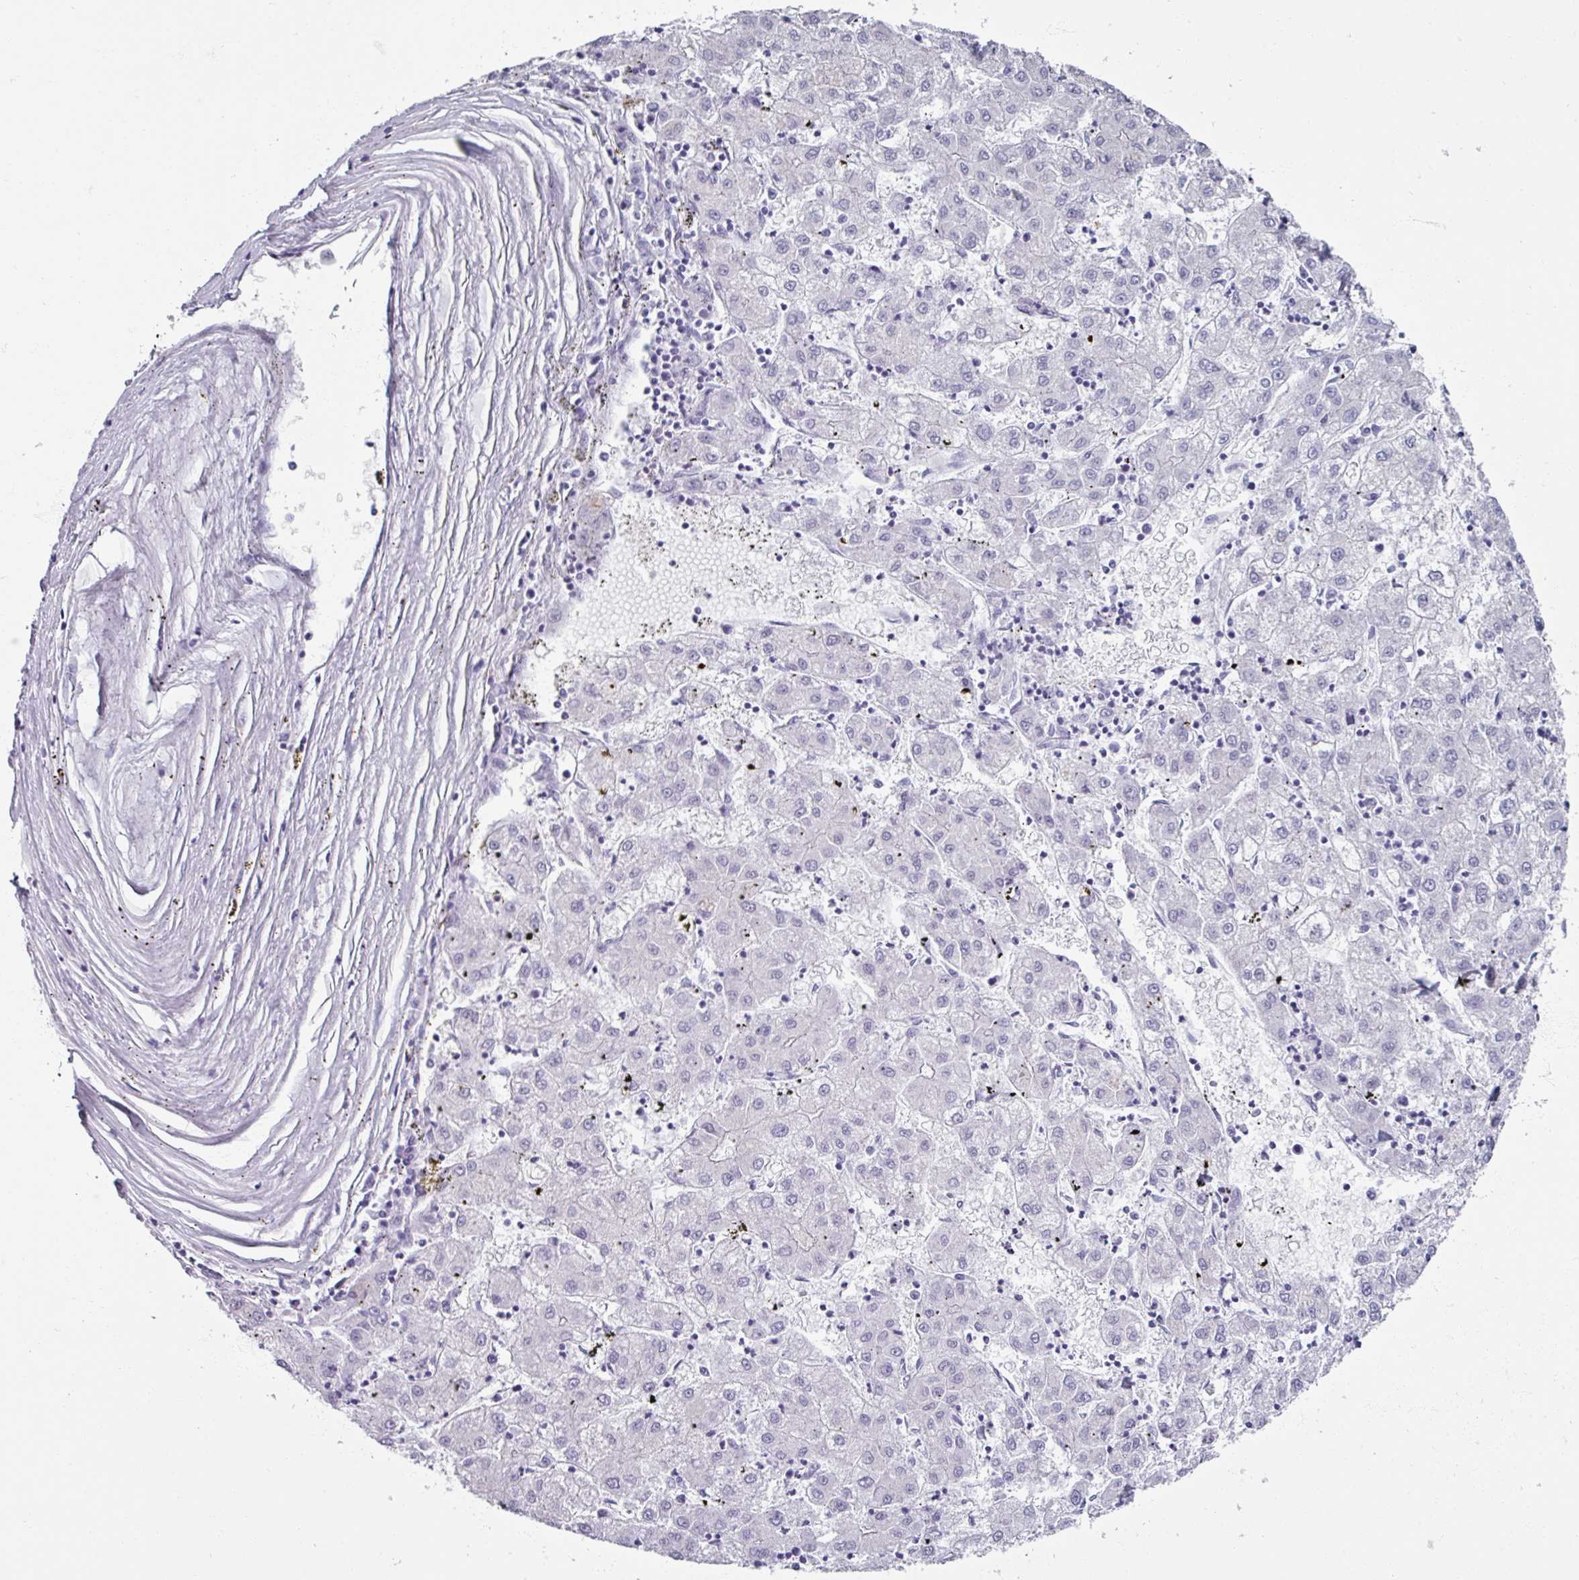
{"staining": {"intensity": "negative", "quantity": "none", "location": "none"}, "tissue": "liver cancer", "cell_type": "Tumor cells", "image_type": "cancer", "snomed": [{"axis": "morphology", "description": "Carcinoma, Hepatocellular, NOS"}, {"axis": "topography", "description": "Liver"}], "caption": "This is an immunohistochemistry micrograph of liver cancer. There is no expression in tumor cells.", "gene": "SPESP1", "patient": {"sex": "male", "age": 72}}